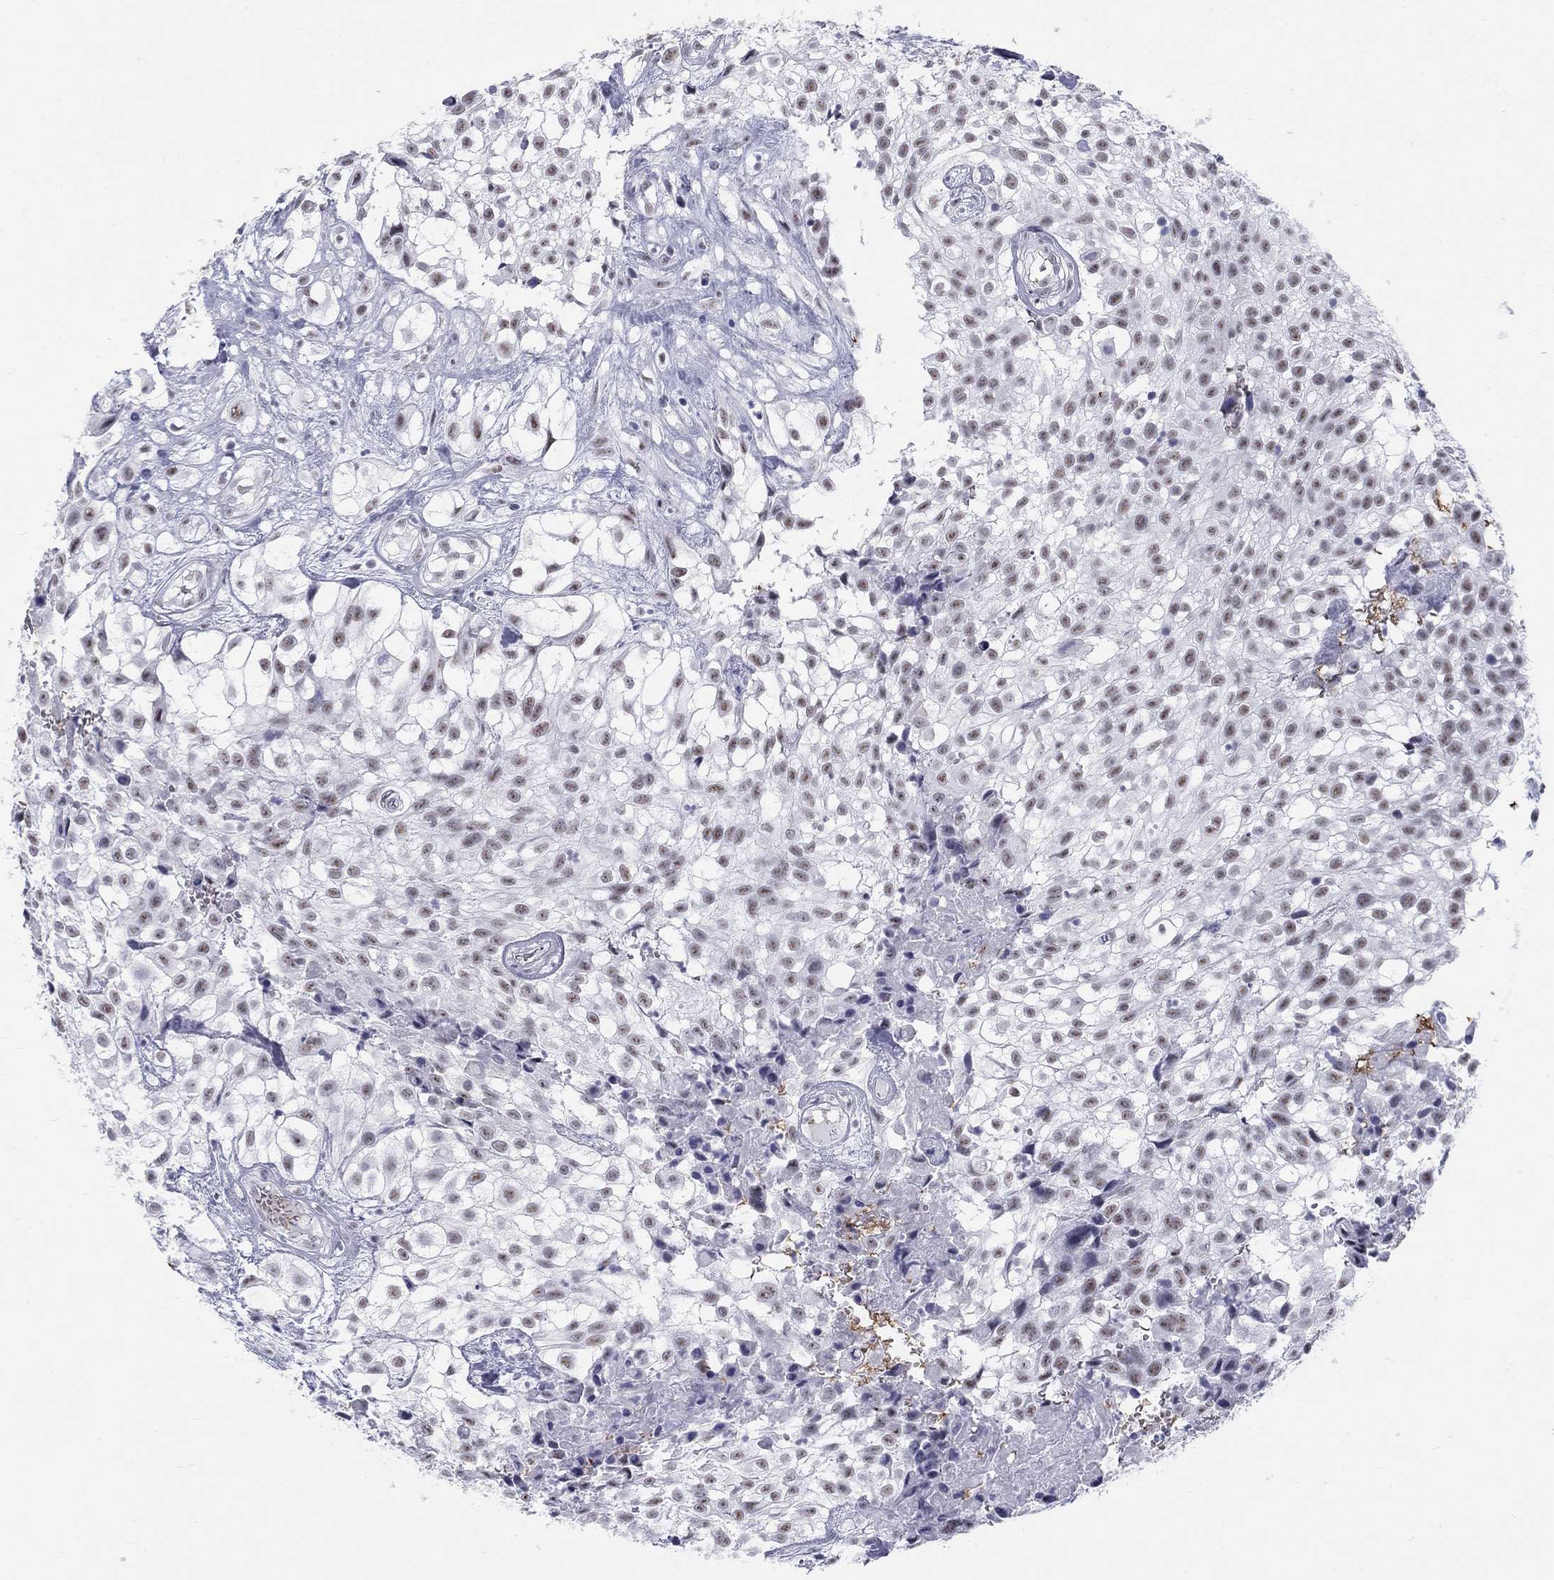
{"staining": {"intensity": "weak", "quantity": "25%-75%", "location": "nuclear"}, "tissue": "urothelial cancer", "cell_type": "Tumor cells", "image_type": "cancer", "snomed": [{"axis": "morphology", "description": "Urothelial carcinoma, High grade"}, {"axis": "topography", "description": "Urinary bladder"}], "caption": "Protein staining of urothelial carcinoma (high-grade) tissue displays weak nuclear staining in about 25%-75% of tumor cells. The staining was performed using DAB (3,3'-diaminobenzidine) to visualize the protein expression in brown, while the nuclei were stained in blue with hematoxylin (Magnification: 20x).", "gene": "DMTN", "patient": {"sex": "male", "age": 56}}